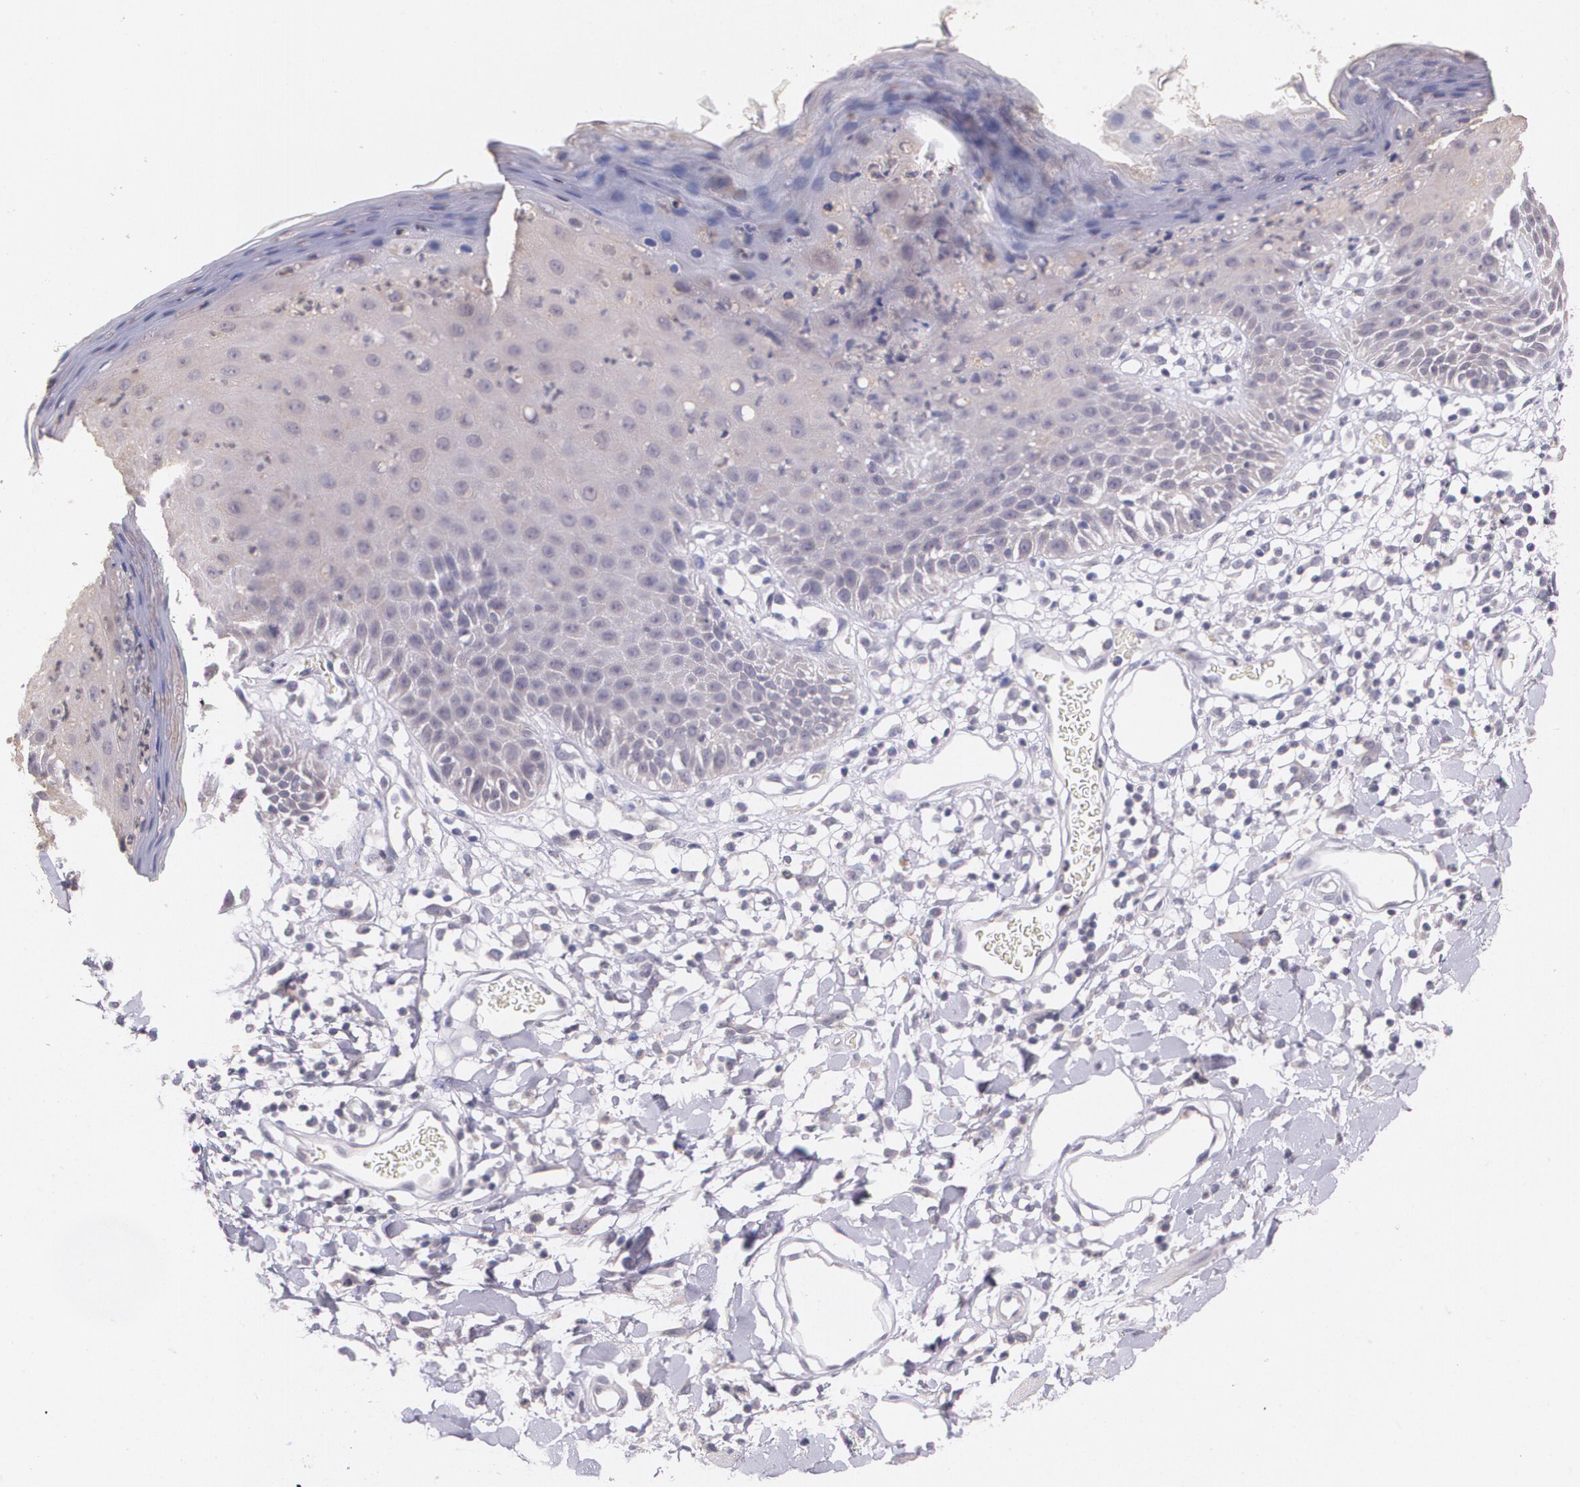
{"staining": {"intensity": "negative", "quantity": "none", "location": "none"}, "tissue": "skin", "cell_type": "Epidermal cells", "image_type": "normal", "snomed": [{"axis": "morphology", "description": "Normal tissue, NOS"}, {"axis": "topography", "description": "Vulva"}, {"axis": "topography", "description": "Peripheral nerve tissue"}], "caption": "Immunohistochemistry image of unremarkable skin stained for a protein (brown), which shows no staining in epidermal cells.", "gene": "TM4SF1", "patient": {"sex": "female", "age": 68}}